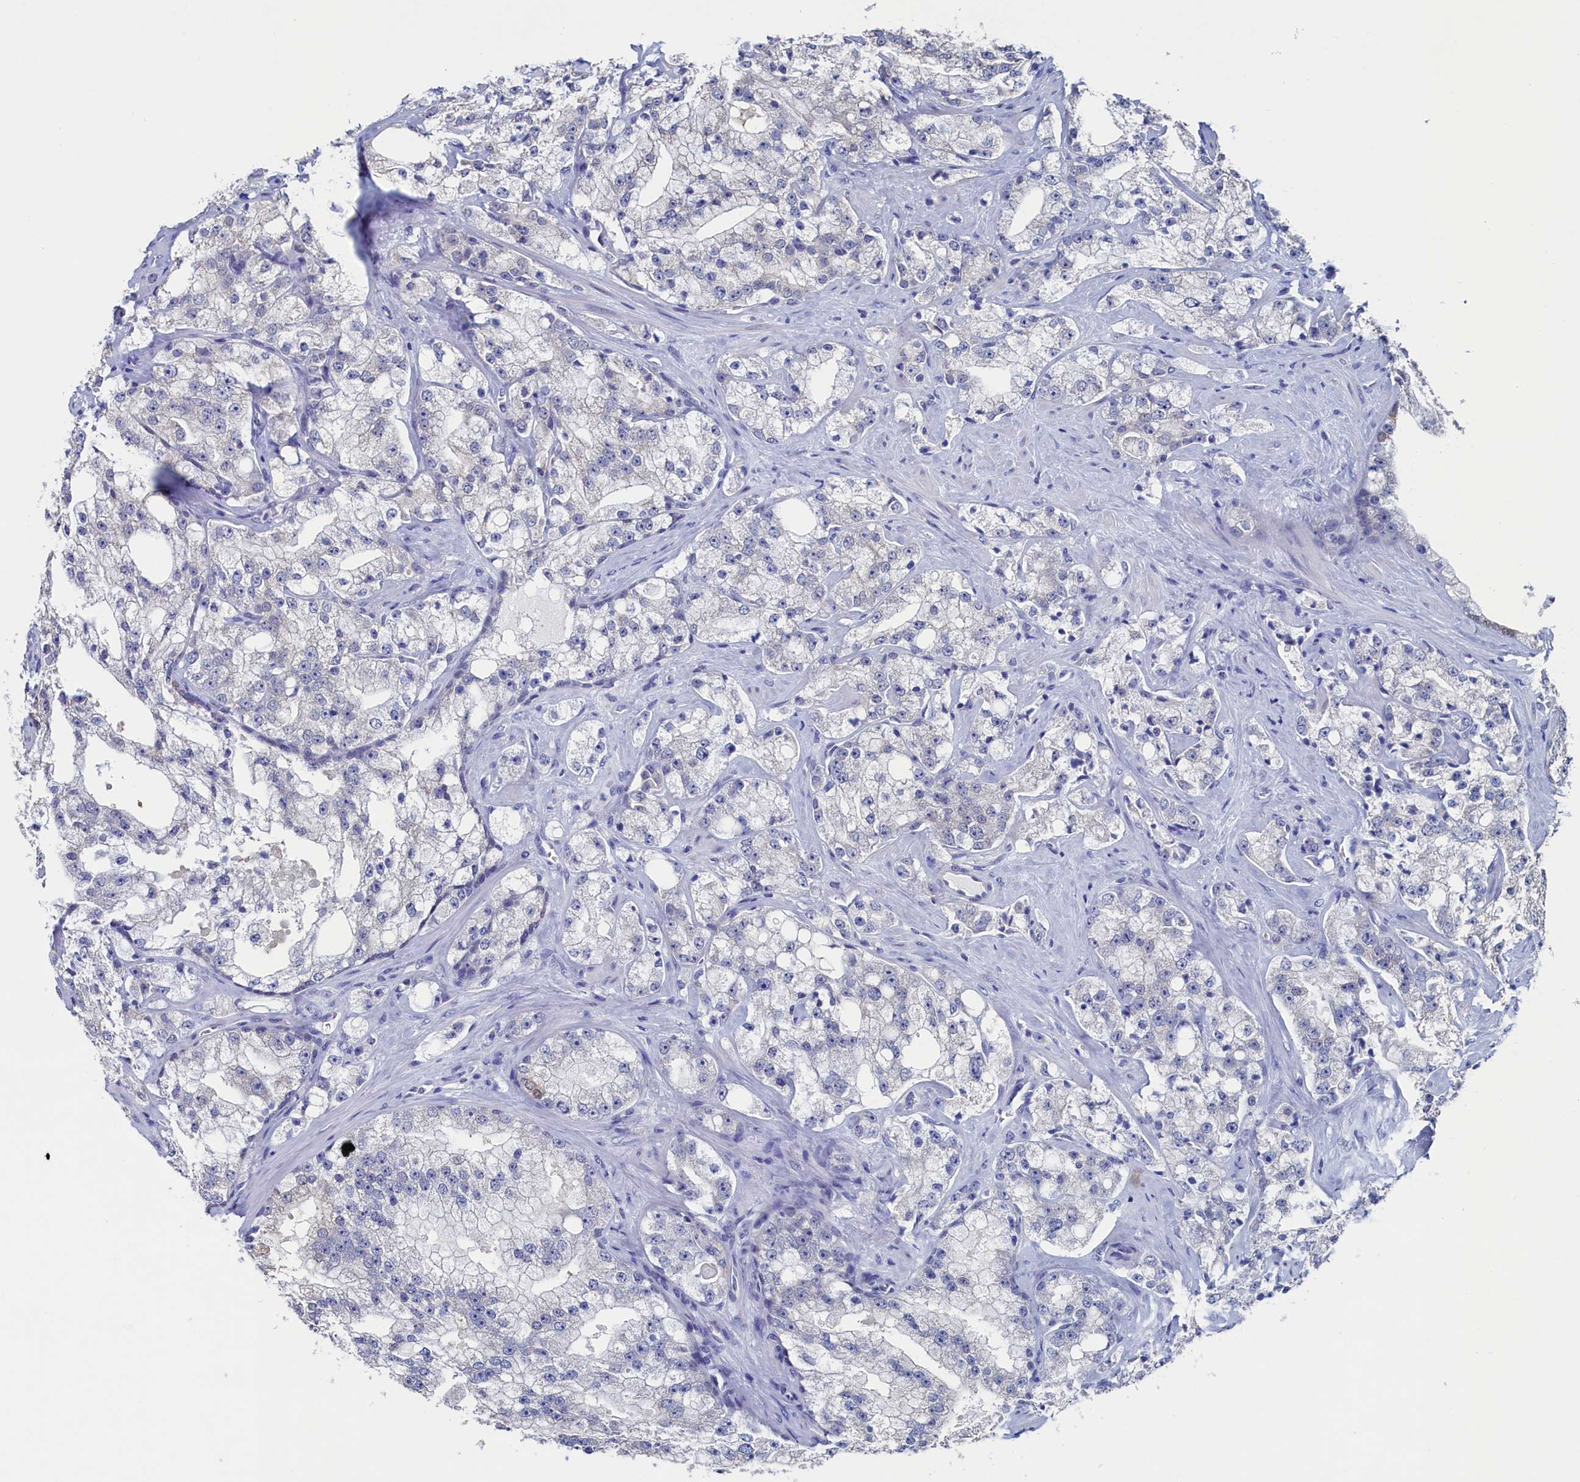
{"staining": {"intensity": "negative", "quantity": "none", "location": "none"}, "tissue": "prostate cancer", "cell_type": "Tumor cells", "image_type": "cancer", "snomed": [{"axis": "morphology", "description": "Adenocarcinoma, High grade"}, {"axis": "topography", "description": "Prostate"}], "caption": "DAB immunohistochemical staining of human prostate cancer displays no significant positivity in tumor cells.", "gene": "C11orf54", "patient": {"sex": "male", "age": 64}}